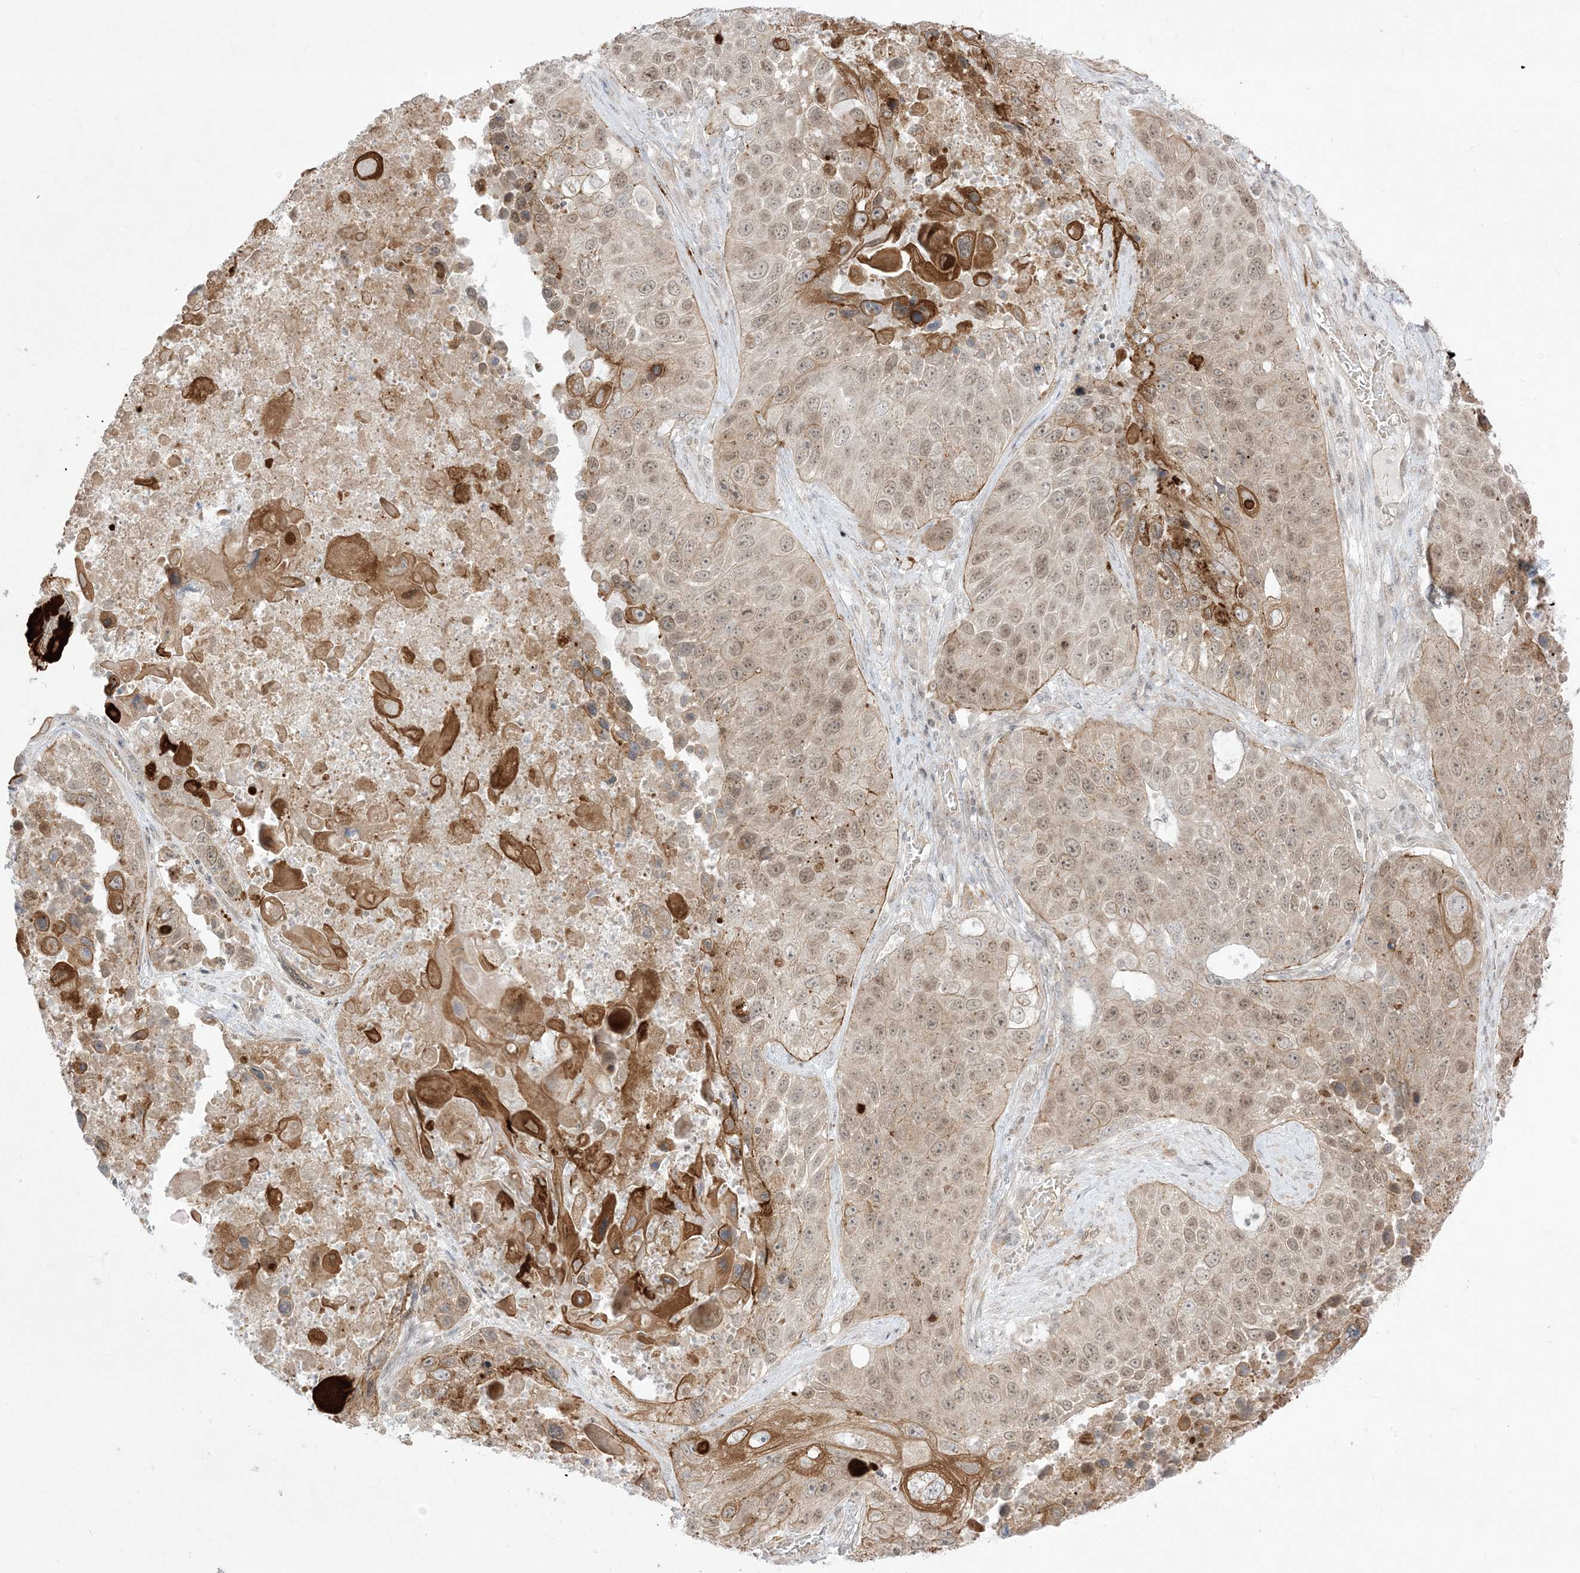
{"staining": {"intensity": "moderate", "quantity": ">75%", "location": "cytoplasmic/membranous,nuclear"}, "tissue": "lung cancer", "cell_type": "Tumor cells", "image_type": "cancer", "snomed": [{"axis": "morphology", "description": "Squamous cell carcinoma, NOS"}, {"axis": "topography", "description": "Lung"}], "caption": "The image shows a brown stain indicating the presence of a protein in the cytoplasmic/membranous and nuclear of tumor cells in lung cancer.", "gene": "PTK6", "patient": {"sex": "male", "age": 61}}